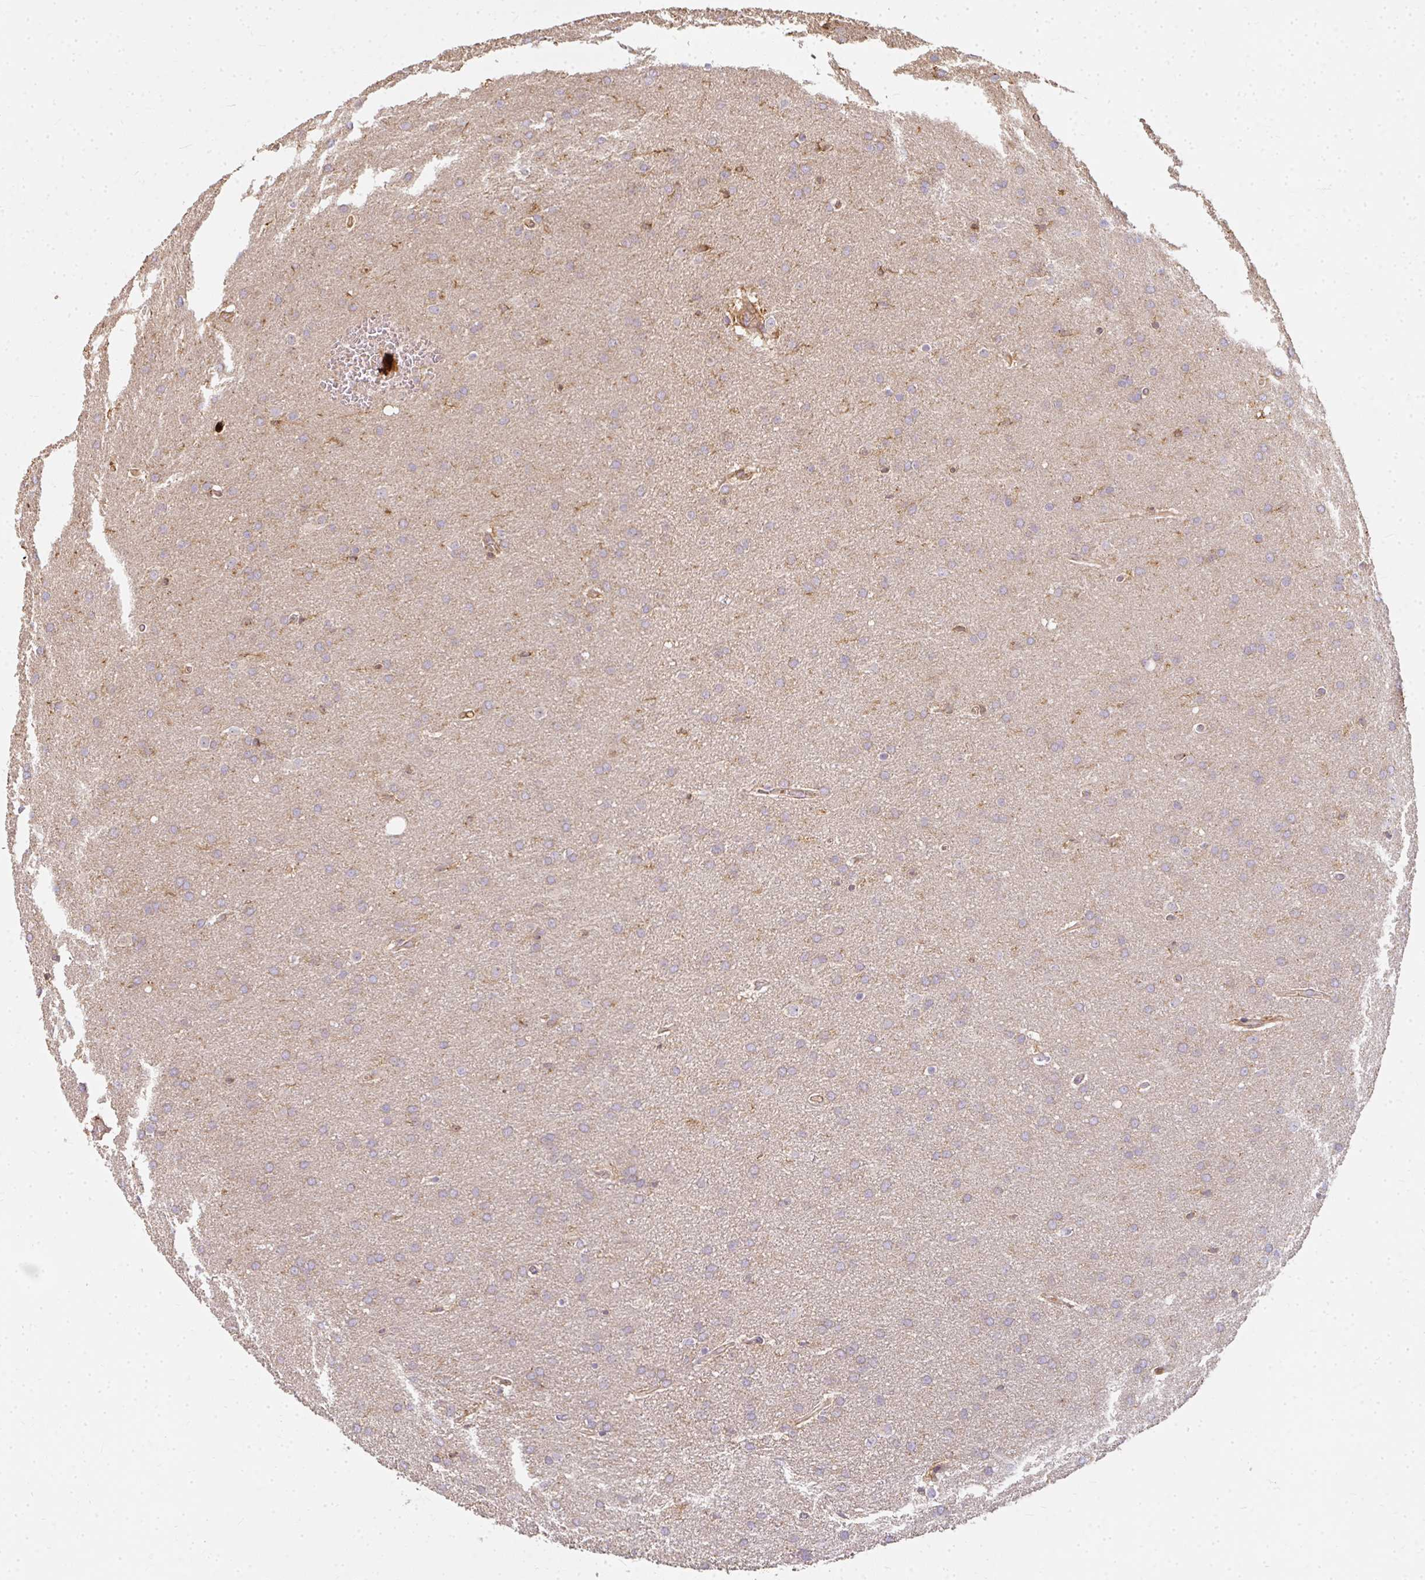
{"staining": {"intensity": "weak", "quantity": "<25%", "location": "cytoplasmic/membranous"}, "tissue": "glioma", "cell_type": "Tumor cells", "image_type": "cancer", "snomed": [{"axis": "morphology", "description": "Glioma, malignant, Low grade"}, {"axis": "topography", "description": "Brain"}], "caption": "IHC of low-grade glioma (malignant) displays no staining in tumor cells.", "gene": "CNTRL", "patient": {"sex": "female", "age": 32}}